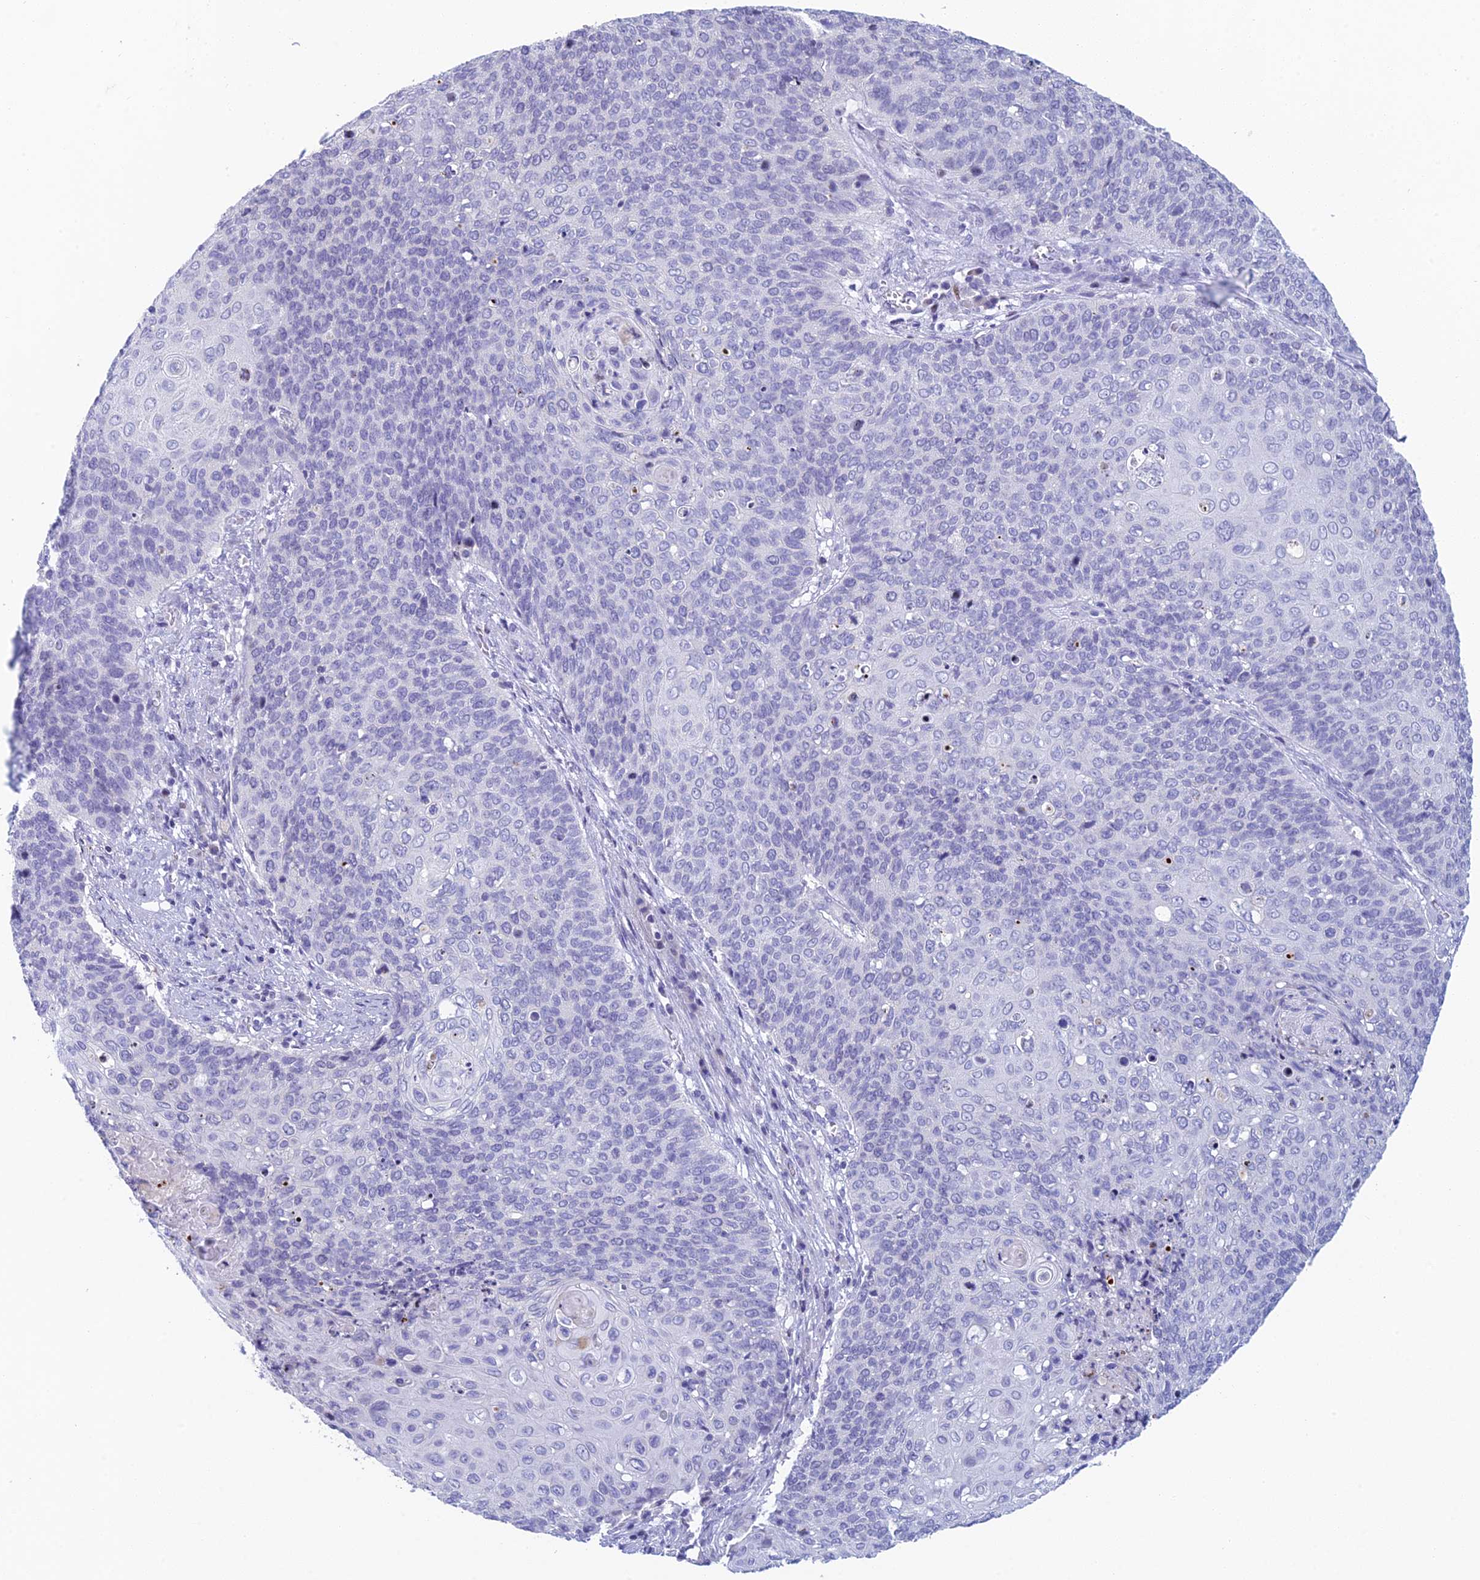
{"staining": {"intensity": "negative", "quantity": "none", "location": "none"}, "tissue": "cervical cancer", "cell_type": "Tumor cells", "image_type": "cancer", "snomed": [{"axis": "morphology", "description": "Squamous cell carcinoma, NOS"}, {"axis": "topography", "description": "Cervix"}], "caption": "Immunohistochemistry (IHC) of cervical cancer demonstrates no staining in tumor cells. The staining was performed using DAB (3,3'-diaminobenzidine) to visualize the protein expression in brown, while the nuclei were stained in blue with hematoxylin (Magnification: 20x).", "gene": "REXO5", "patient": {"sex": "female", "age": 39}}